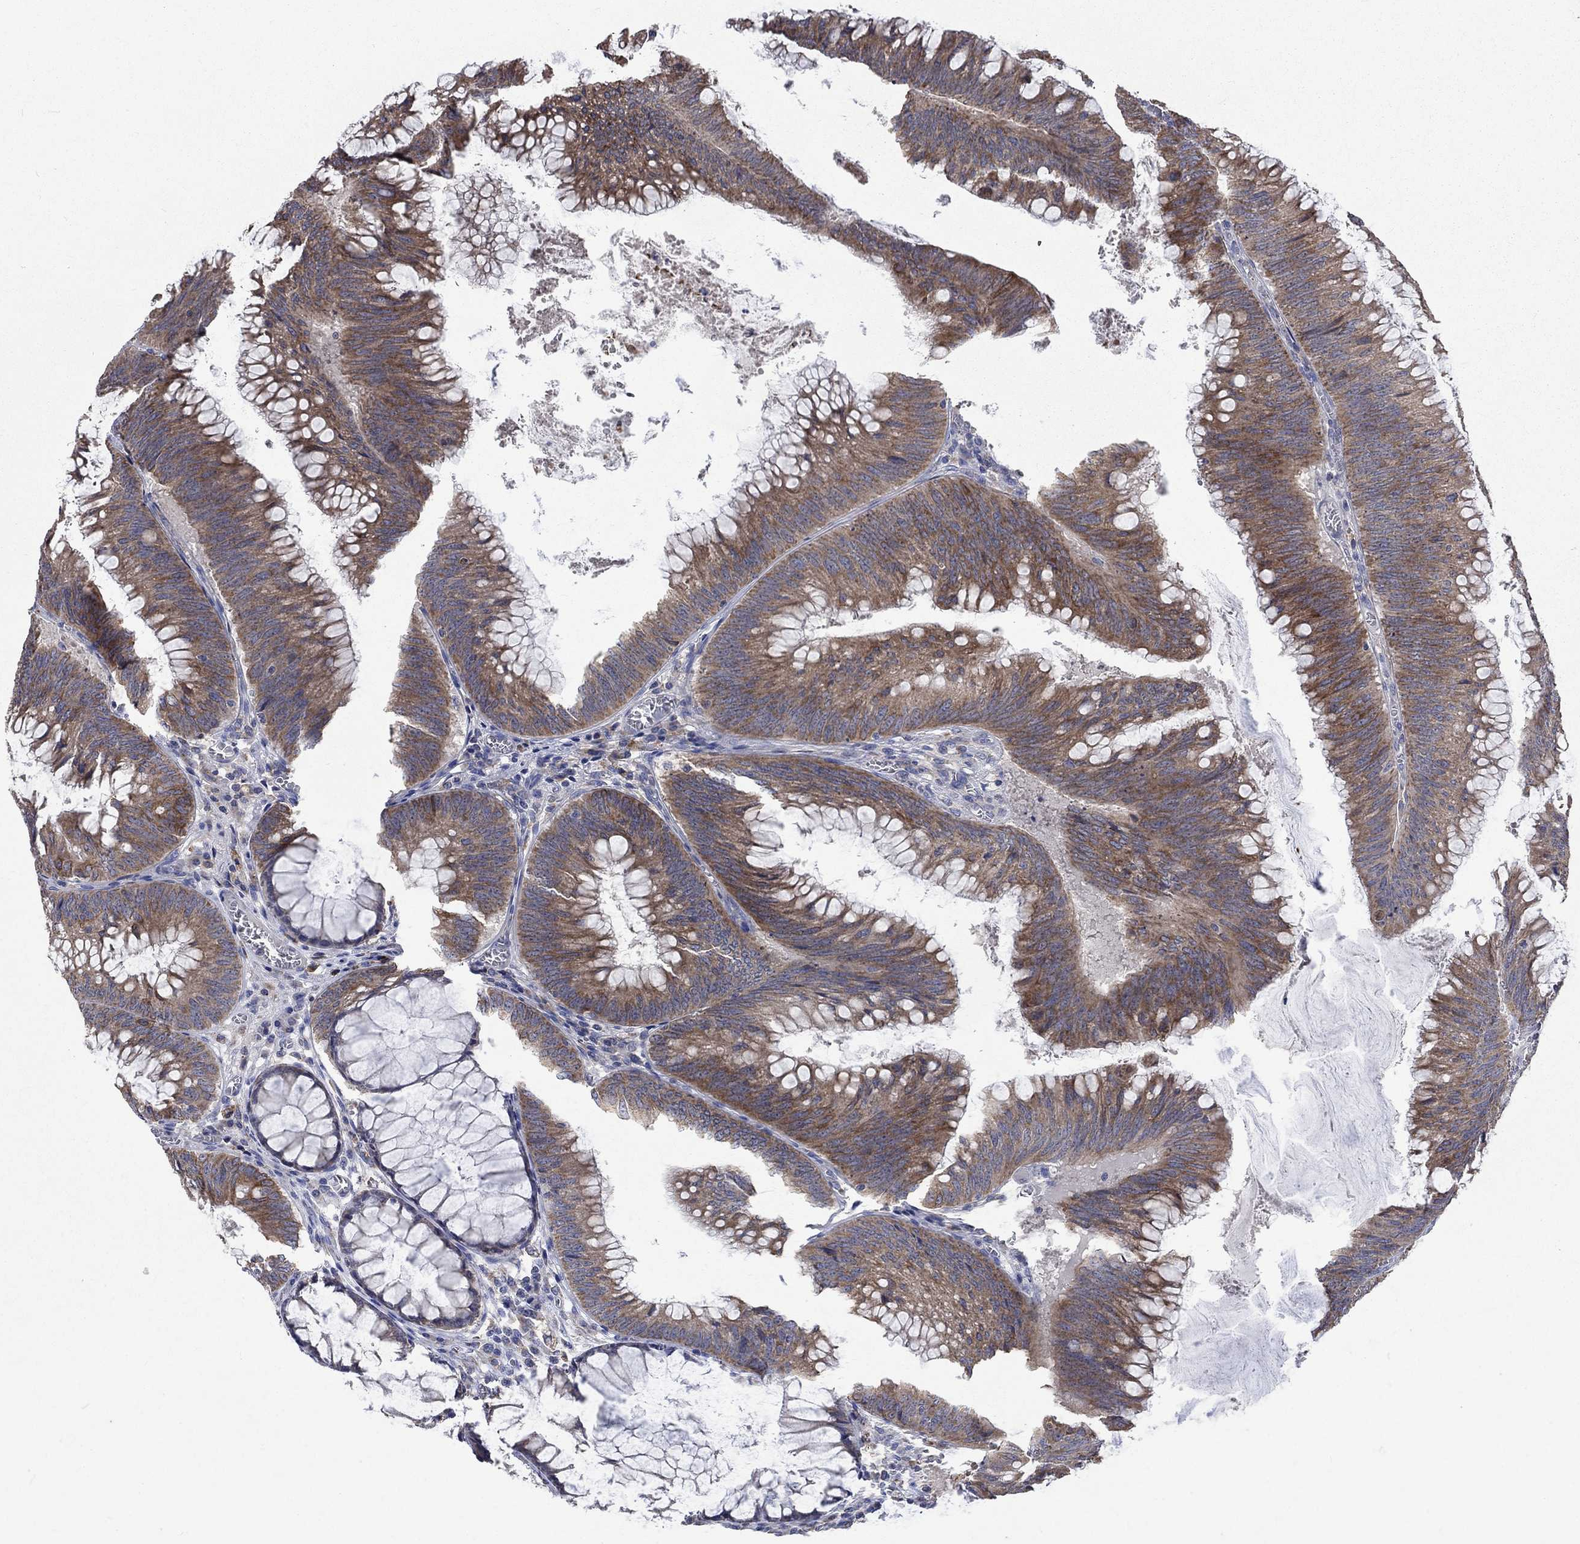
{"staining": {"intensity": "moderate", "quantity": ">75%", "location": "cytoplasmic/membranous"}, "tissue": "colorectal cancer", "cell_type": "Tumor cells", "image_type": "cancer", "snomed": [{"axis": "morphology", "description": "Adenocarcinoma, NOS"}, {"axis": "topography", "description": "Rectum"}], "caption": "A medium amount of moderate cytoplasmic/membranous staining is seen in about >75% of tumor cells in adenocarcinoma (colorectal) tissue.", "gene": "UGT8", "patient": {"sex": "female", "age": 72}}